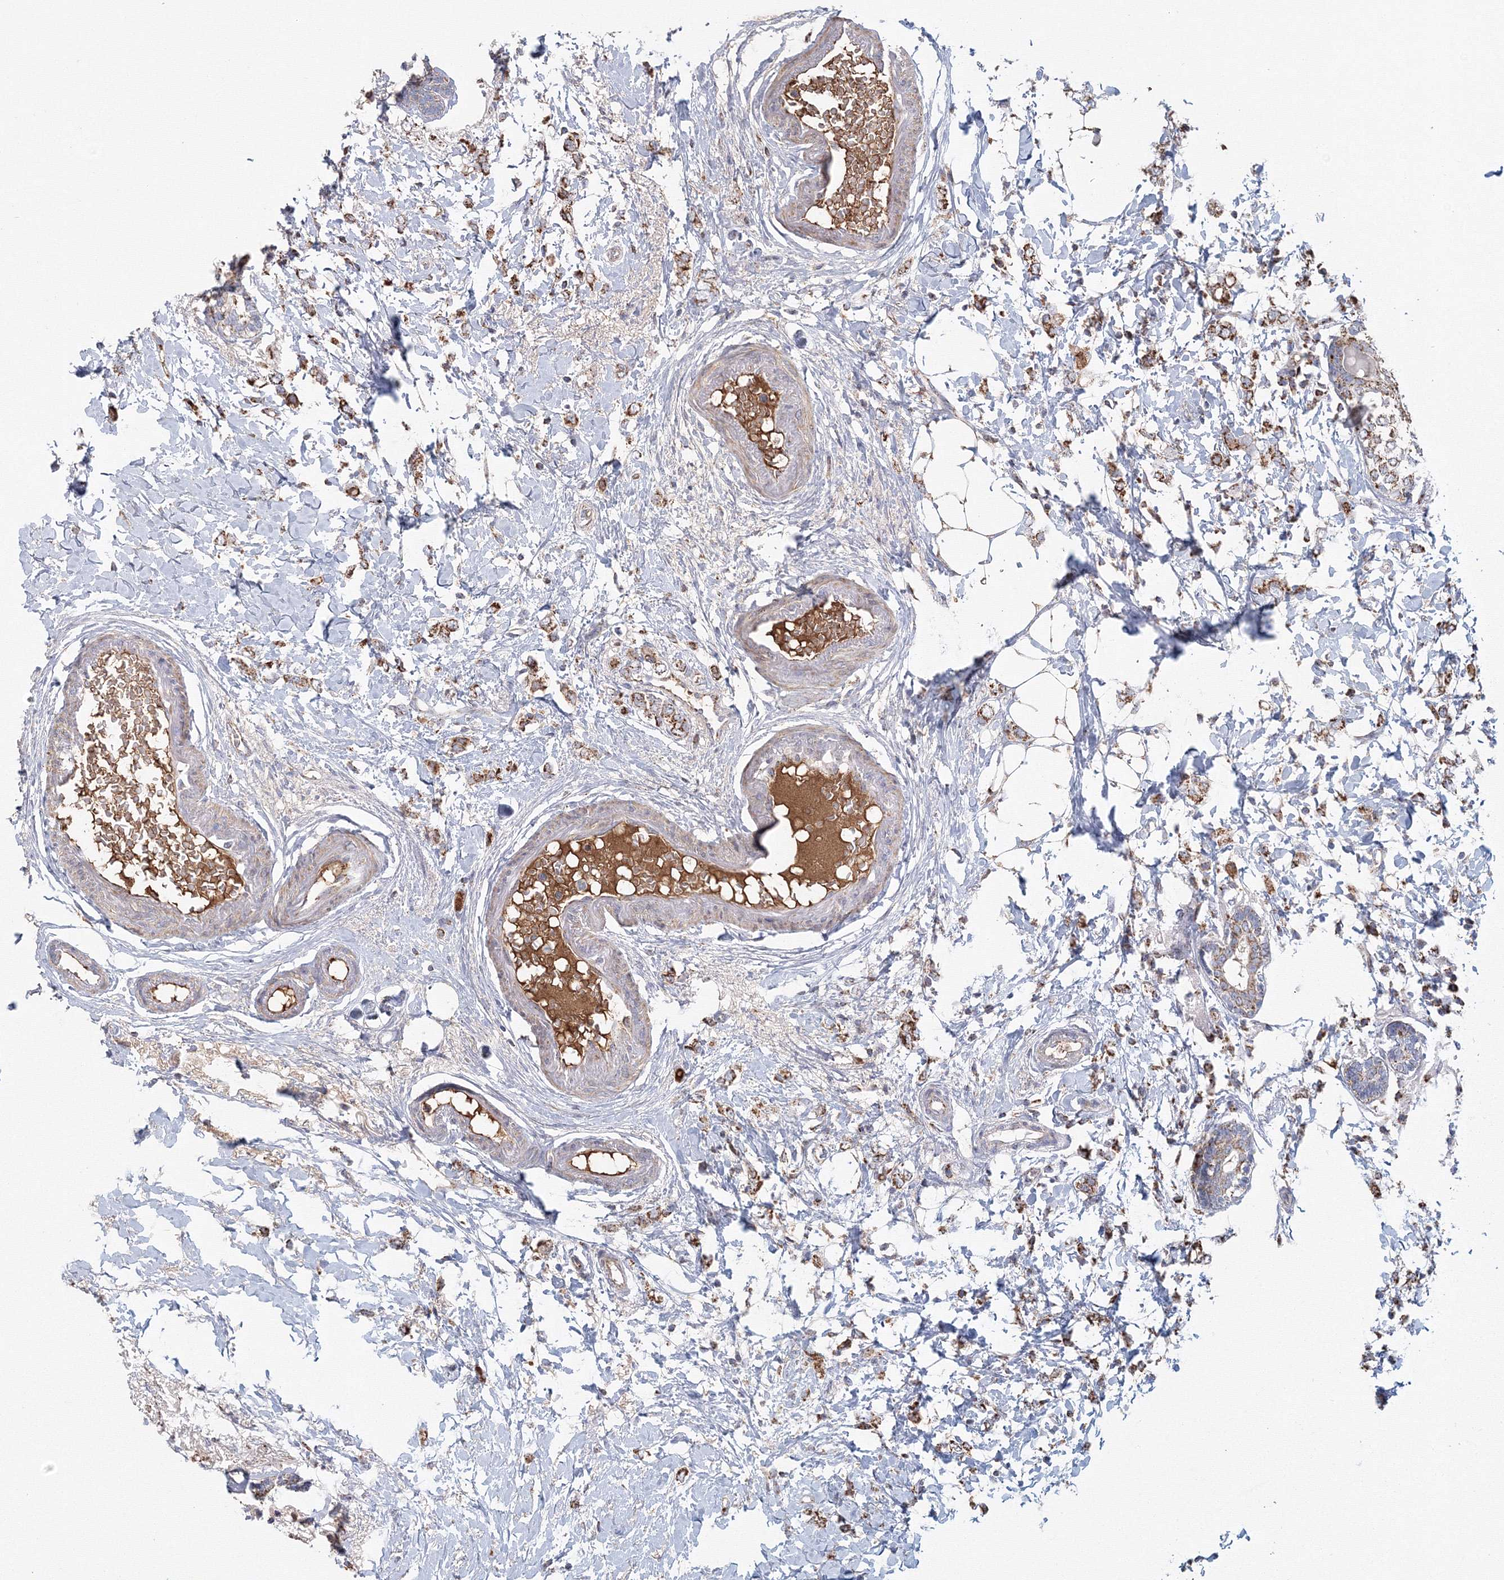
{"staining": {"intensity": "moderate", "quantity": ">75%", "location": "cytoplasmic/membranous"}, "tissue": "breast cancer", "cell_type": "Tumor cells", "image_type": "cancer", "snomed": [{"axis": "morphology", "description": "Normal tissue, NOS"}, {"axis": "morphology", "description": "Lobular carcinoma"}, {"axis": "topography", "description": "Breast"}], "caption": "Lobular carcinoma (breast) was stained to show a protein in brown. There is medium levels of moderate cytoplasmic/membranous staining in approximately >75% of tumor cells.", "gene": "GRPEL1", "patient": {"sex": "female", "age": 47}}